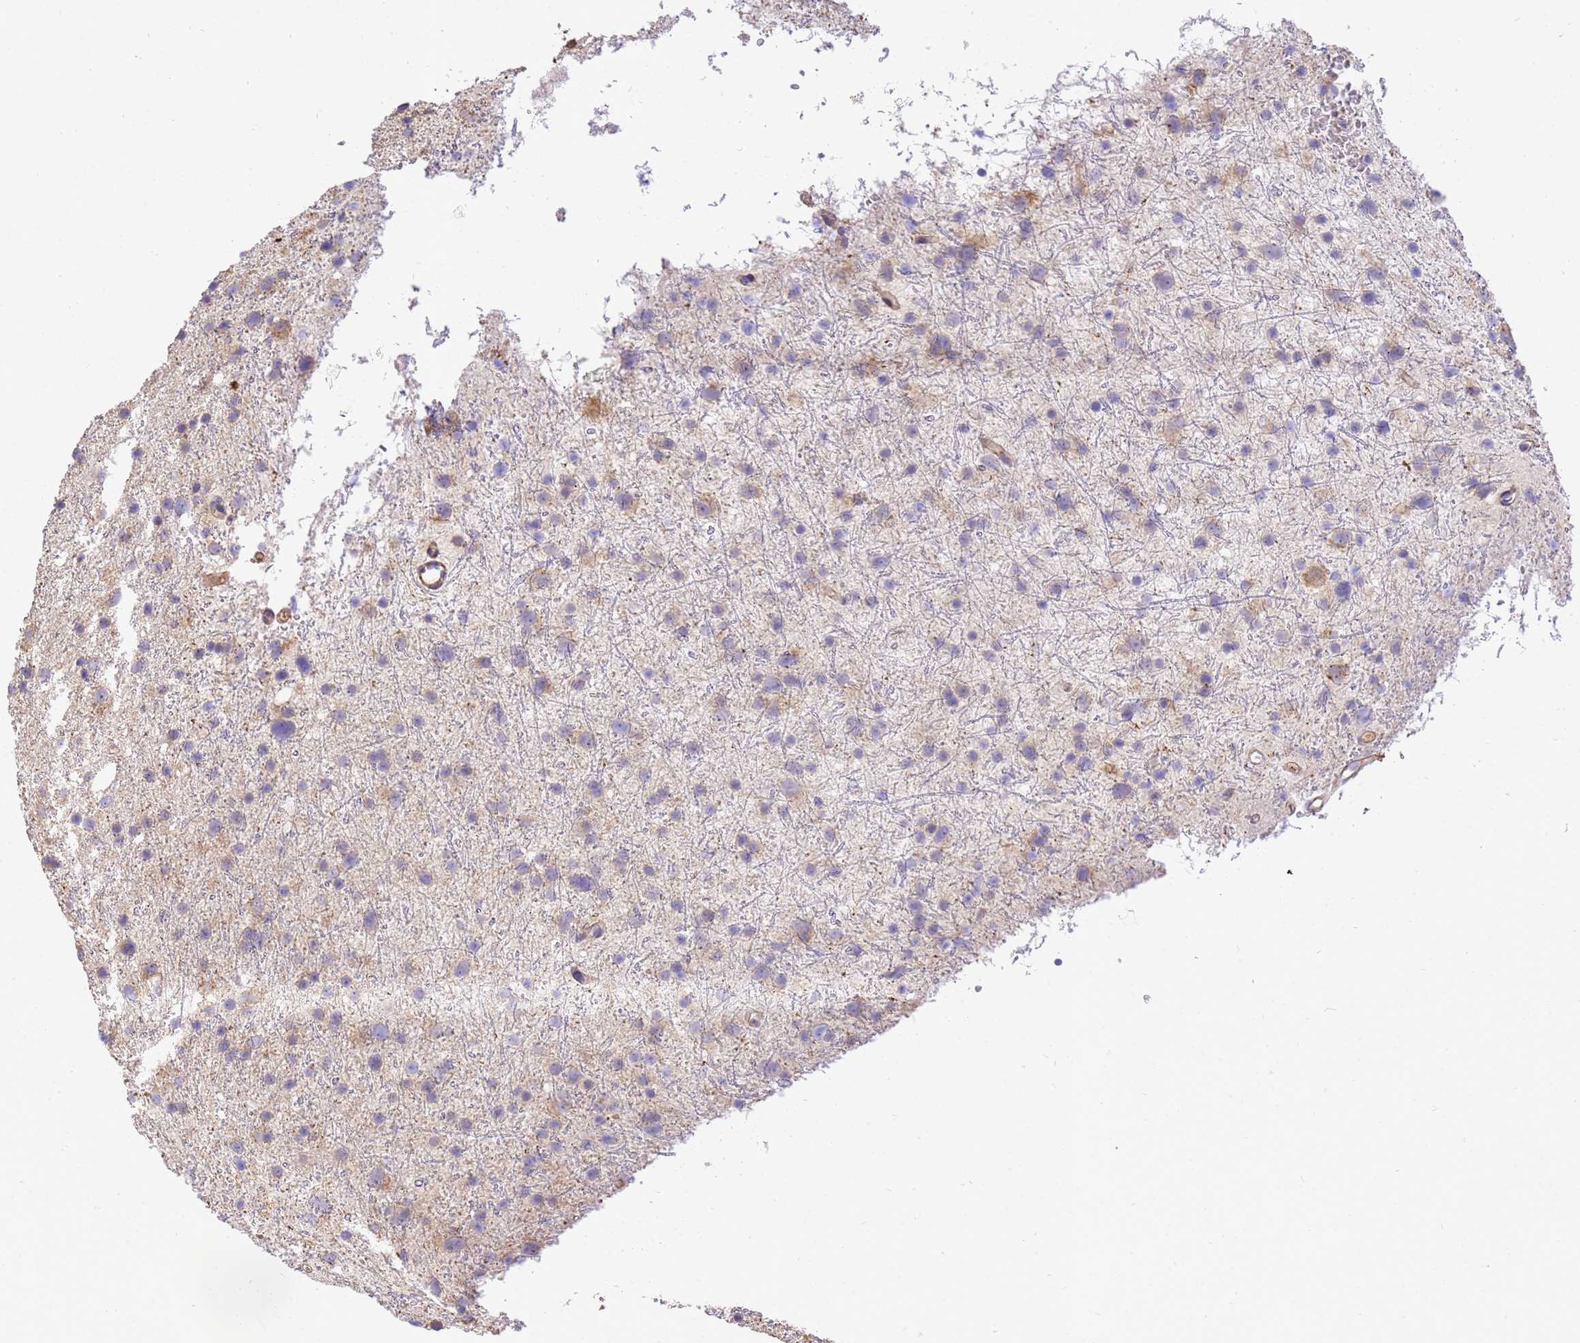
{"staining": {"intensity": "weak", "quantity": "<25%", "location": "cytoplasmic/membranous"}, "tissue": "glioma", "cell_type": "Tumor cells", "image_type": "cancer", "snomed": [{"axis": "morphology", "description": "Glioma, malignant, Low grade"}, {"axis": "topography", "description": "Cerebral cortex"}], "caption": "Immunohistochemical staining of human malignant low-grade glioma demonstrates no significant positivity in tumor cells.", "gene": "WDR64", "patient": {"sex": "female", "age": 39}}